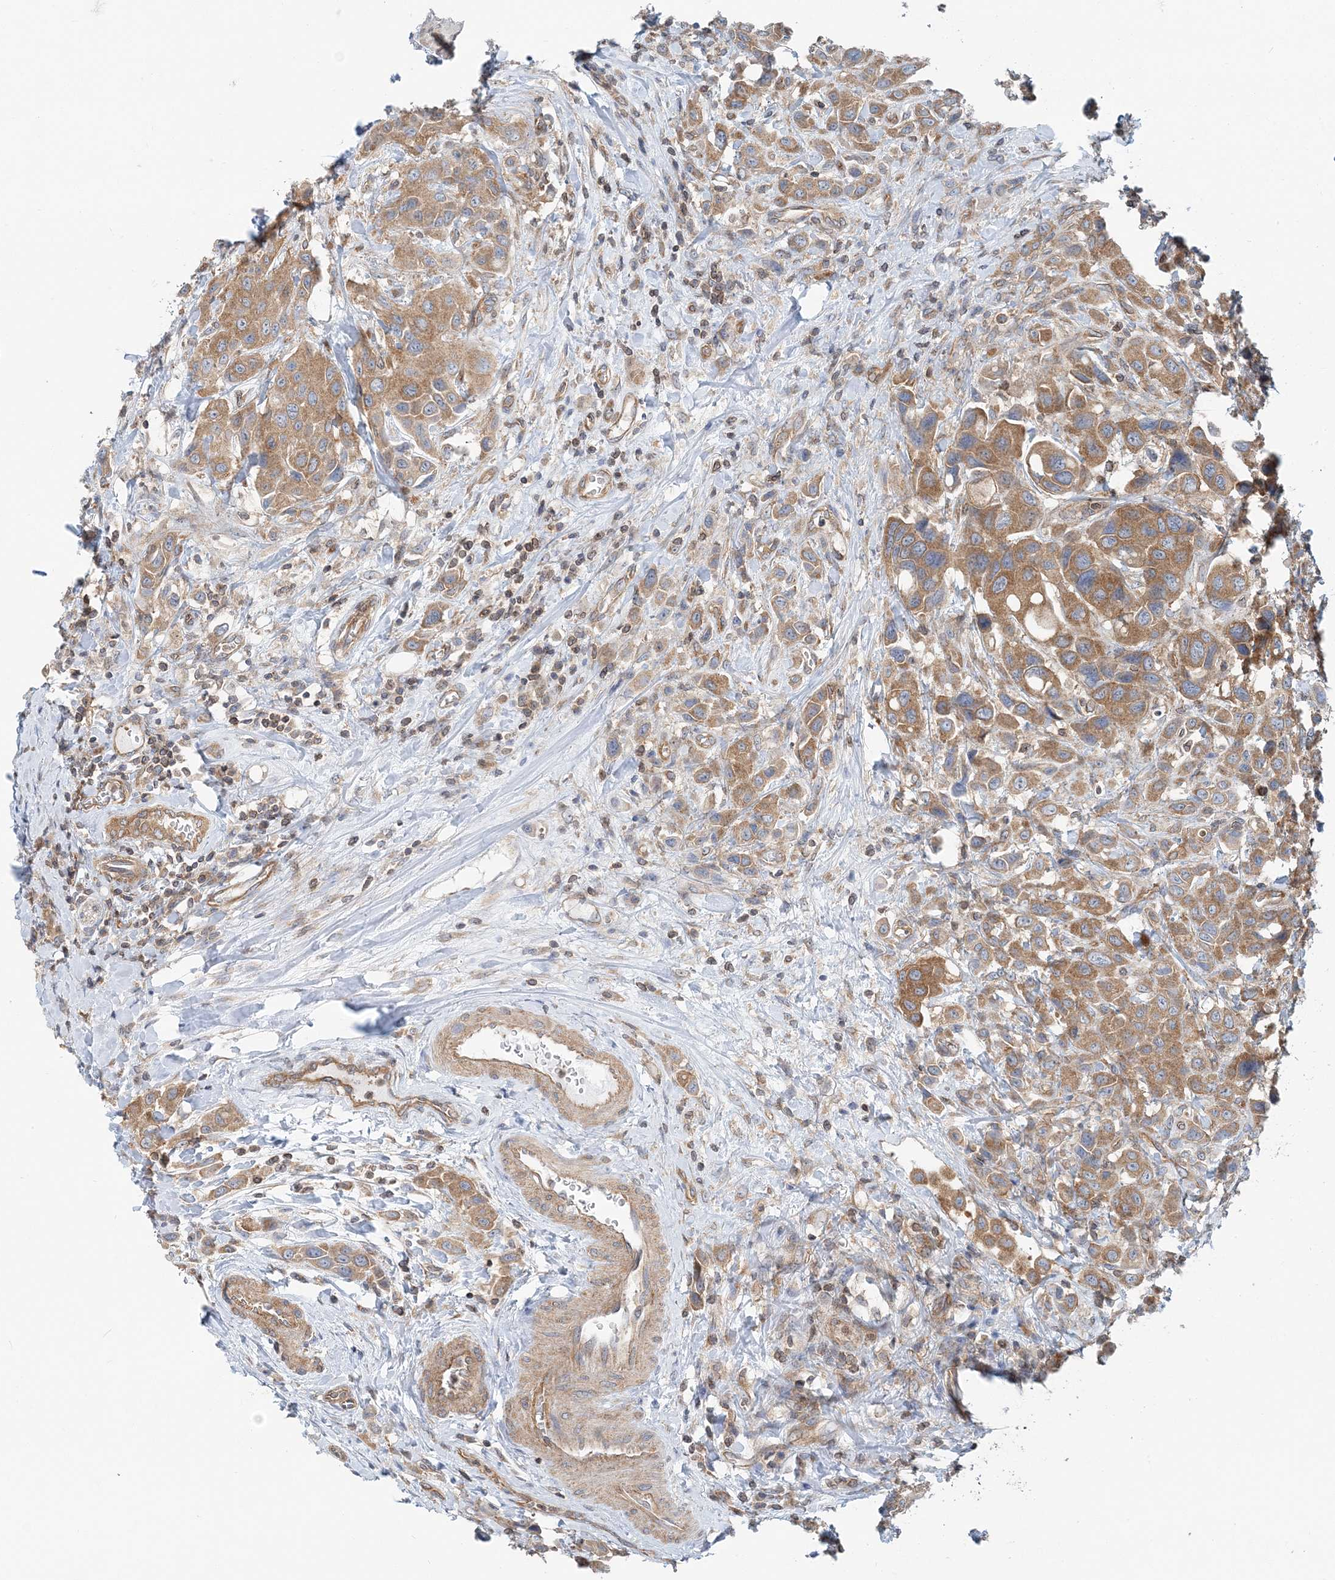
{"staining": {"intensity": "moderate", "quantity": ">75%", "location": "cytoplasmic/membranous"}, "tissue": "urothelial cancer", "cell_type": "Tumor cells", "image_type": "cancer", "snomed": [{"axis": "morphology", "description": "Urothelial carcinoma, High grade"}, {"axis": "topography", "description": "Urinary bladder"}], "caption": "Immunohistochemistry (IHC) staining of urothelial carcinoma (high-grade), which shows medium levels of moderate cytoplasmic/membranous expression in about >75% of tumor cells indicating moderate cytoplasmic/membranous protein staining. The staining was performed using DAB (brown) for protein detection and nuclei were counterstained in hematoxylin (blue).", "gene": "MOB4", "patient": {"sex": "male", "age": 50}}